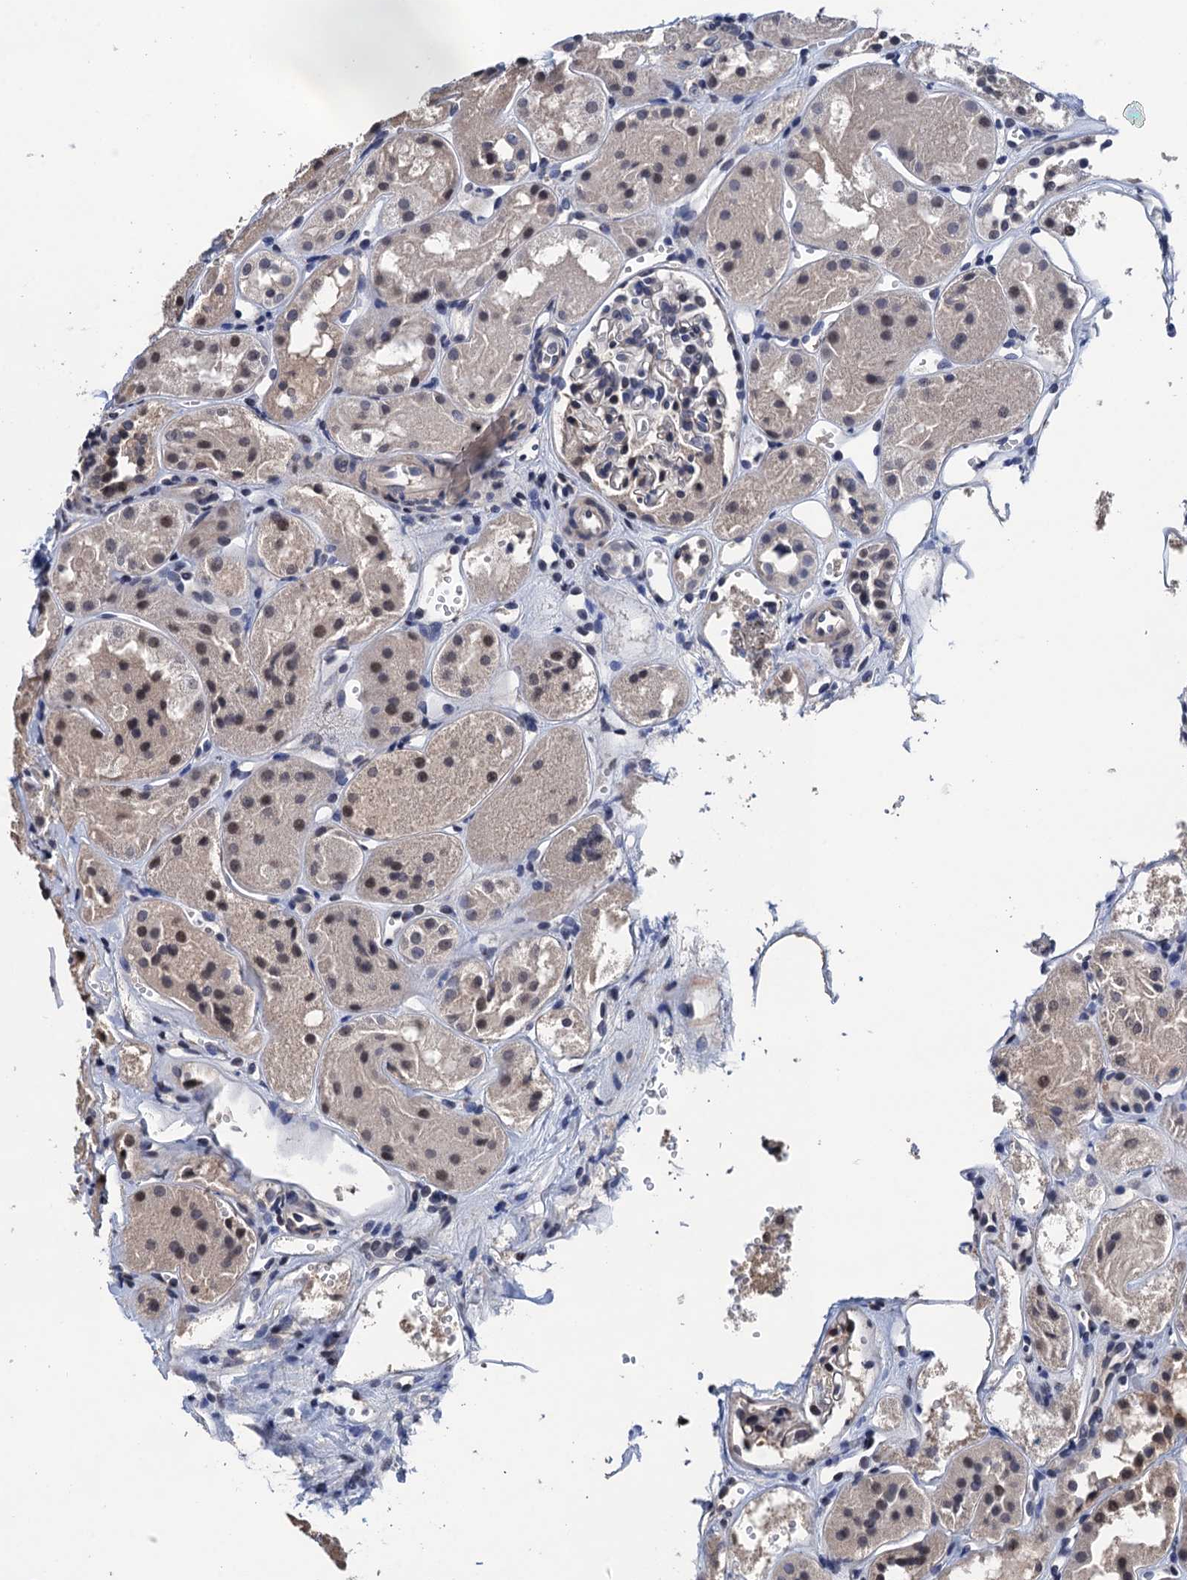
{"staining": {"intensity": "moderate", "quantity": "<25%", "location": "nuclear"}, "tissue": "kidney", "cell_type": "Cells in glomeruli", "image_type": "normal", "snomed": [{"axis": "morphology", "description": "Normal tissue, NOS"}, {"axis": "topography", "description": "Kidney"}], "caption": "This image exhibits immunohistochemistry staining of unremarkable kidney, with low moderate nuclear staining in about <25% of cells in glomeruli.", "gene": "ART5", "patient": {"sex": "male", "age": 16}}